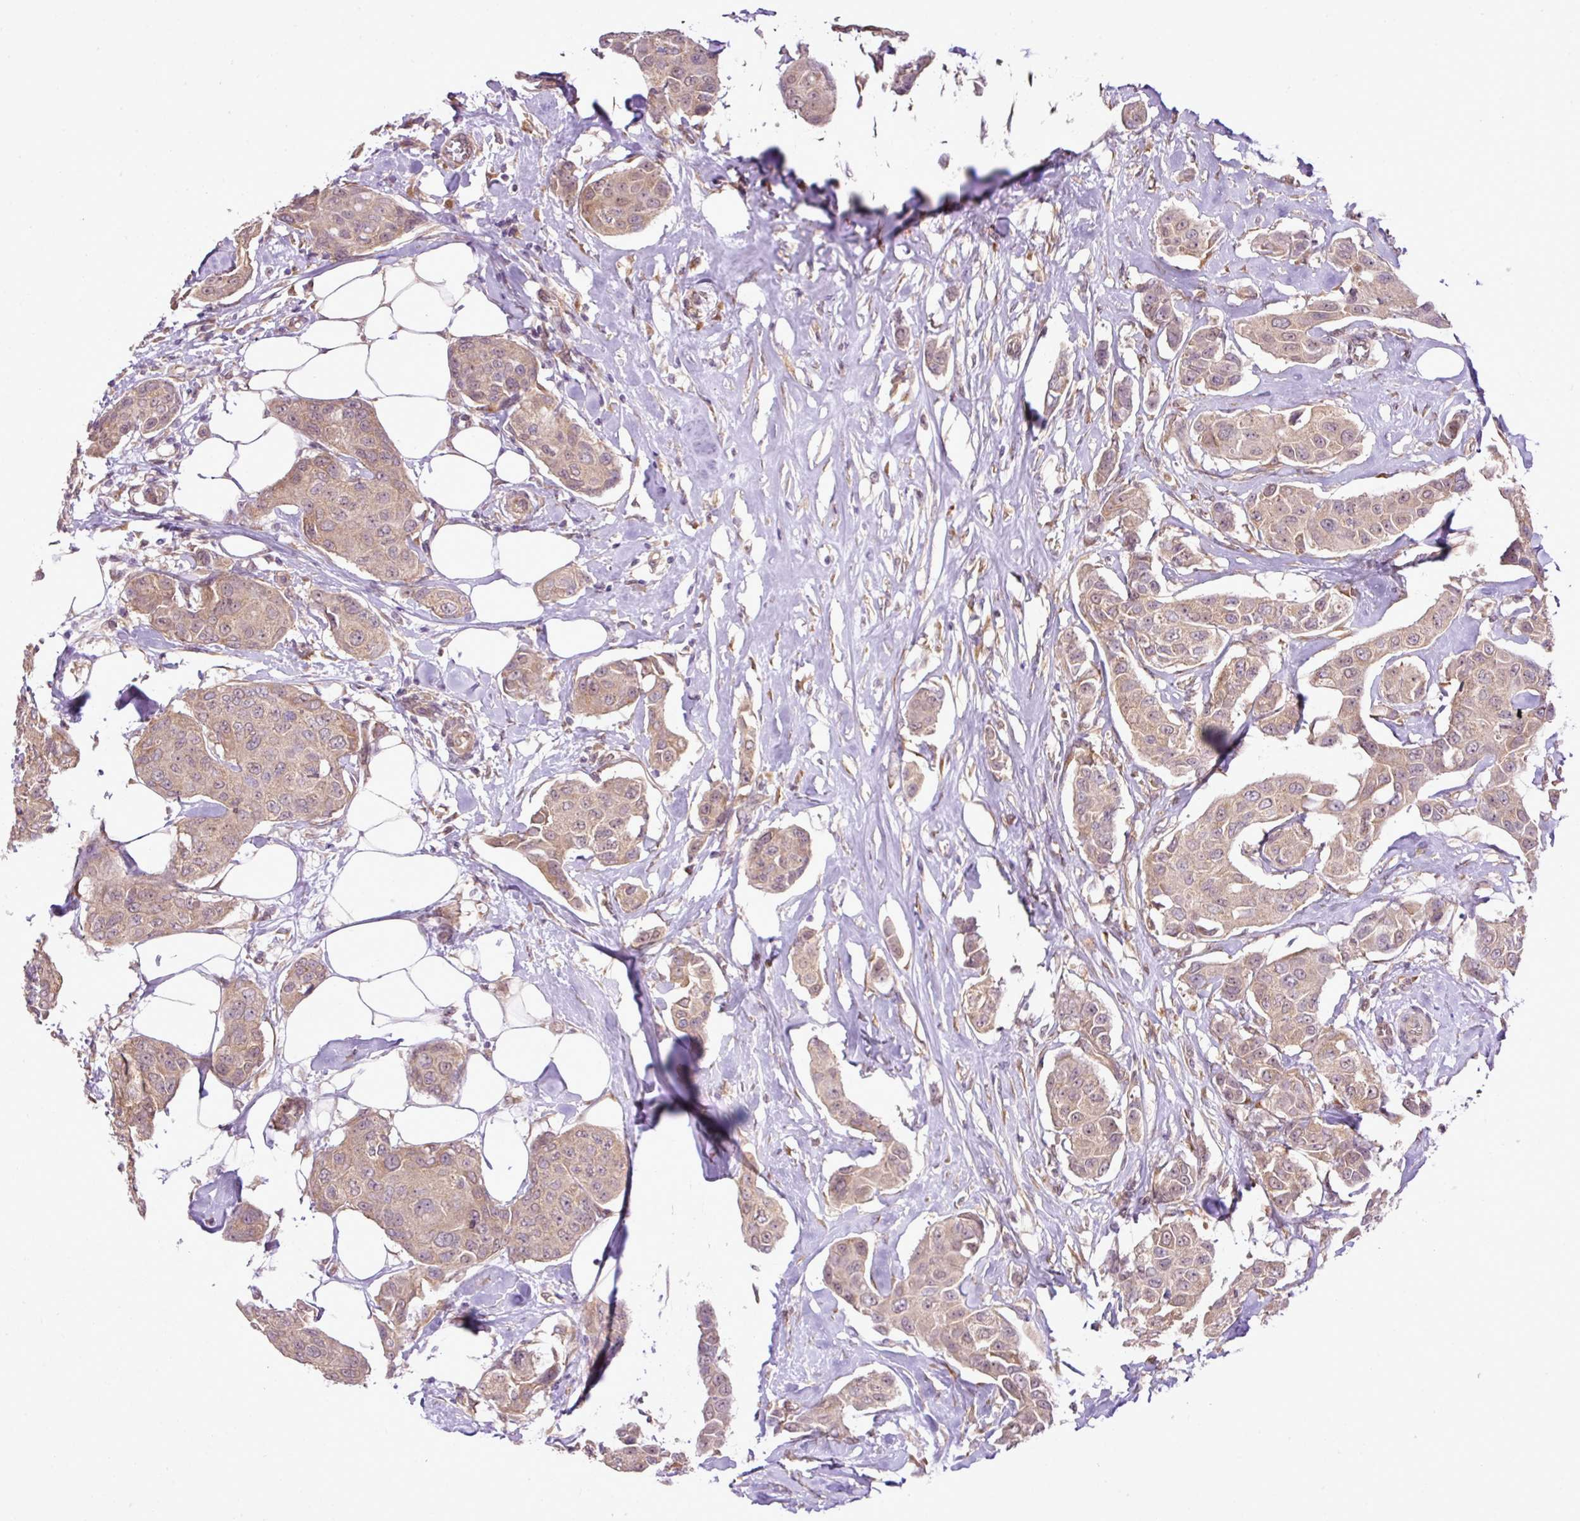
{"staining": {"intensity": "moderate", "quantity": ">75%", "location": "cytoplasmic/membranous"}, "tissue": "breast cancer", "cell_type": "Tumor cells", "image_type": "cancer", "snomed": [{"axis": "morphology", "description": "Duct carcinoma"}, {"axis": "topography", "description": "Breast"}, {"axis": "topography", "description": "Lymph node"}], "caption": "Tumor cells exhibit moderate cytoplasmic/membranous expression in about >75% of cells in breast cancer.", "gene": "DNAAF4", "patient": {"sex": "female", "age": 80}}